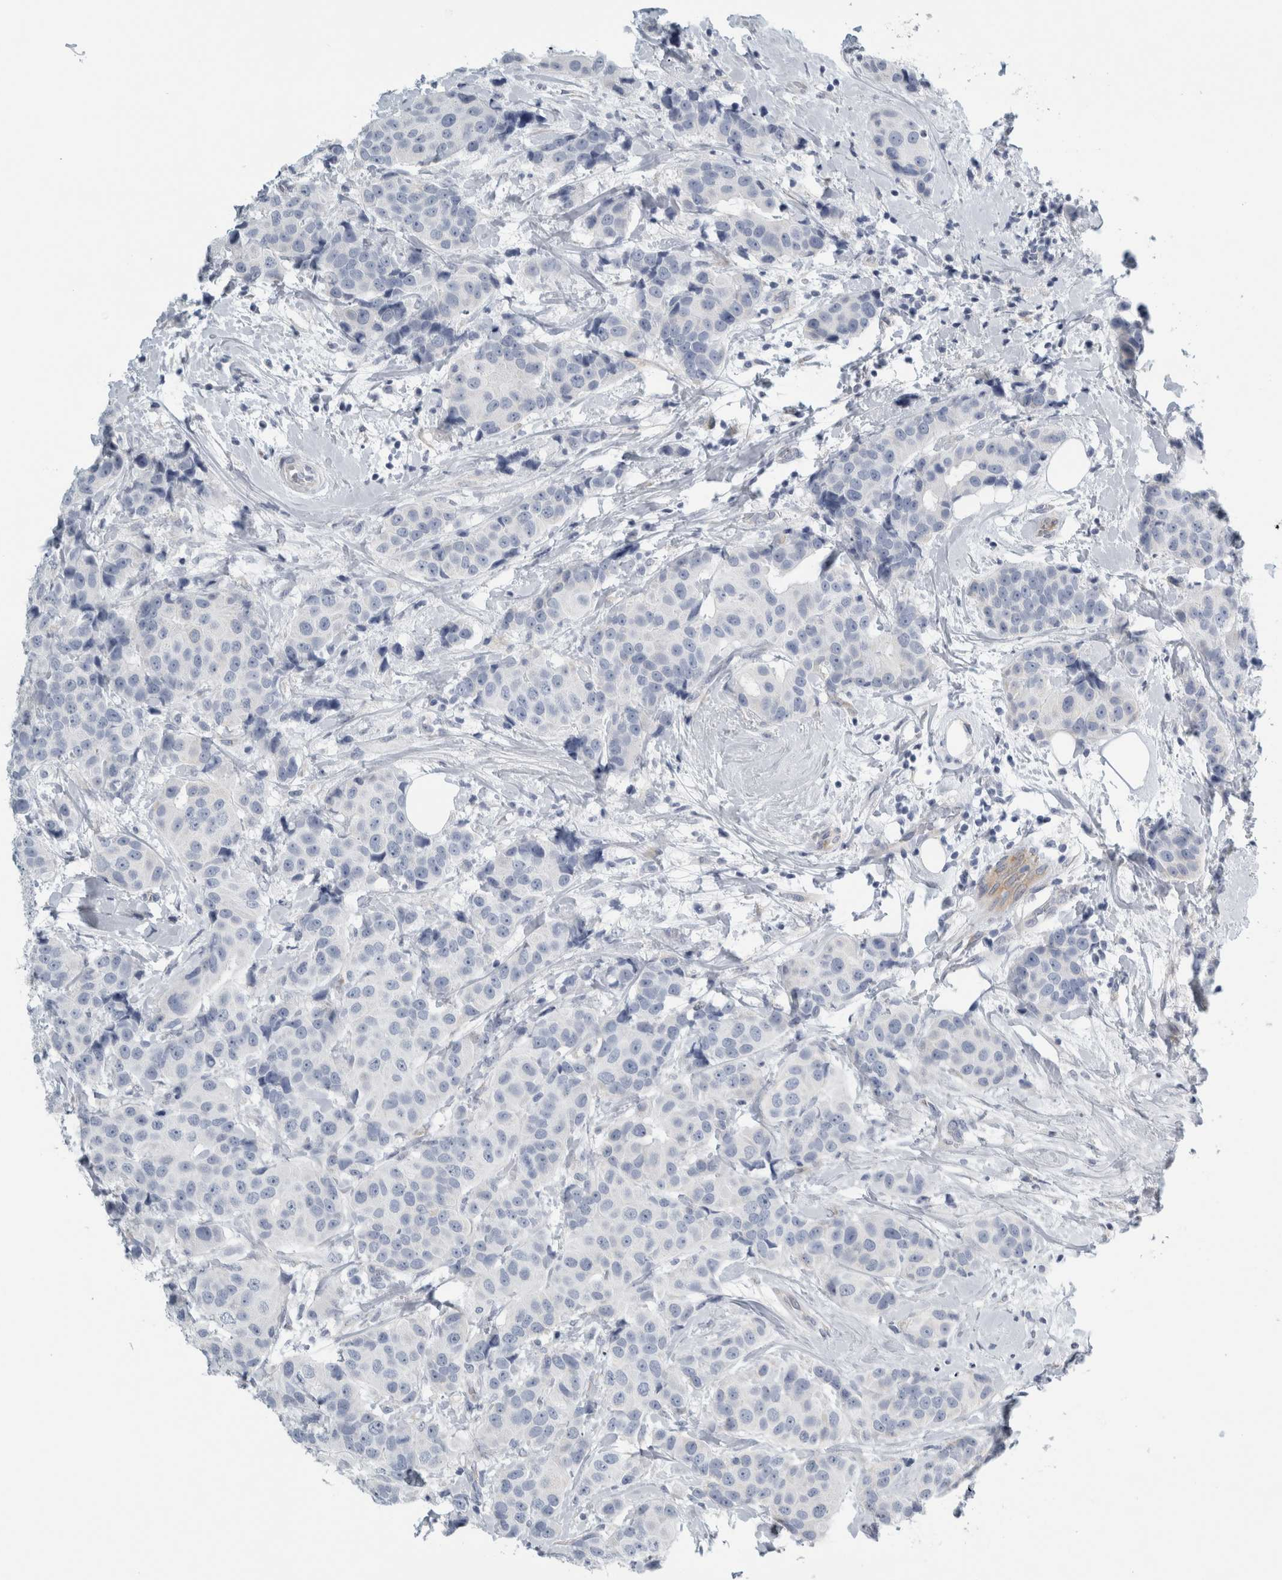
{"staining": {"intensity": "negative", "quantity": "none", "location": "none"}, "tissue": "breast cancer", "cell_type": "Tumor cells", "image_type": "cancer", "snomed": [{"axis": "morphology", "description": "Normal tissue, NOS"}, {"axis": "morphology", "description": "Duct carcinoma"}, {"axis": "topography", "description": "Breast"}], "caption": "The immunohistochemistry micrograph has no significant staining in tumor cells of breast intraductal carcinoma tissue.", "gene": "B3GNT3", "patient": {"sex": "female", "age": 39}}